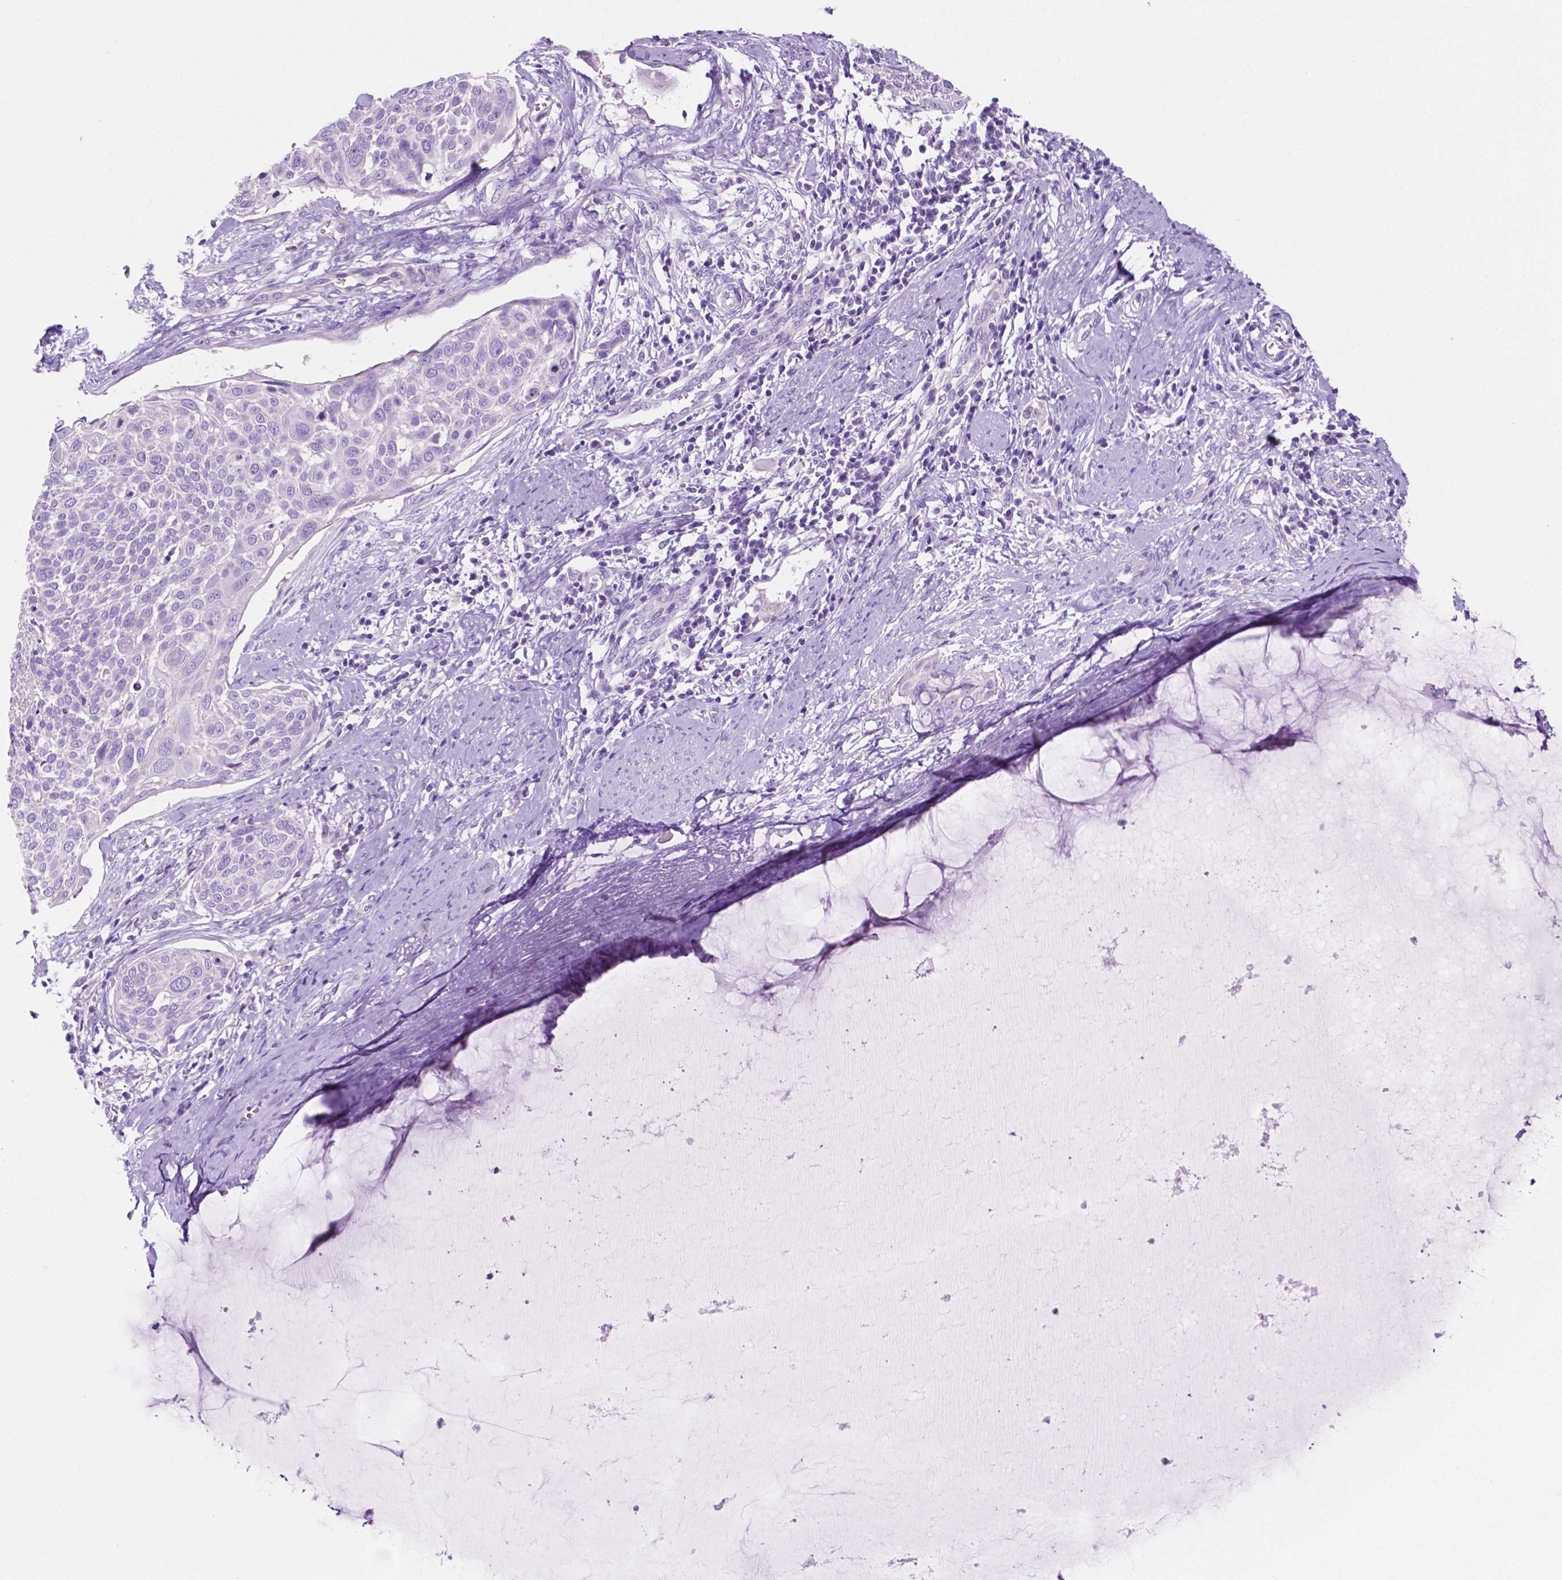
{"staining": {"intensity": "negative", "quantity": "none", "location": "none"}, "tissue": "cervical cancer", "cell_type": "Tumor cells", "image_type": "cancer", "snomed": [{"axis": "morphology", "description": "Squamous cell carcinoma, NOS"}, {"axis": "topography", "description": "Cervix"}], "caption": "The IHC image has no significant expression in tumor cells of cervical cancer tissue.", "gene": "IGFN1", "patient": {"sex": "female", "age": 39}}